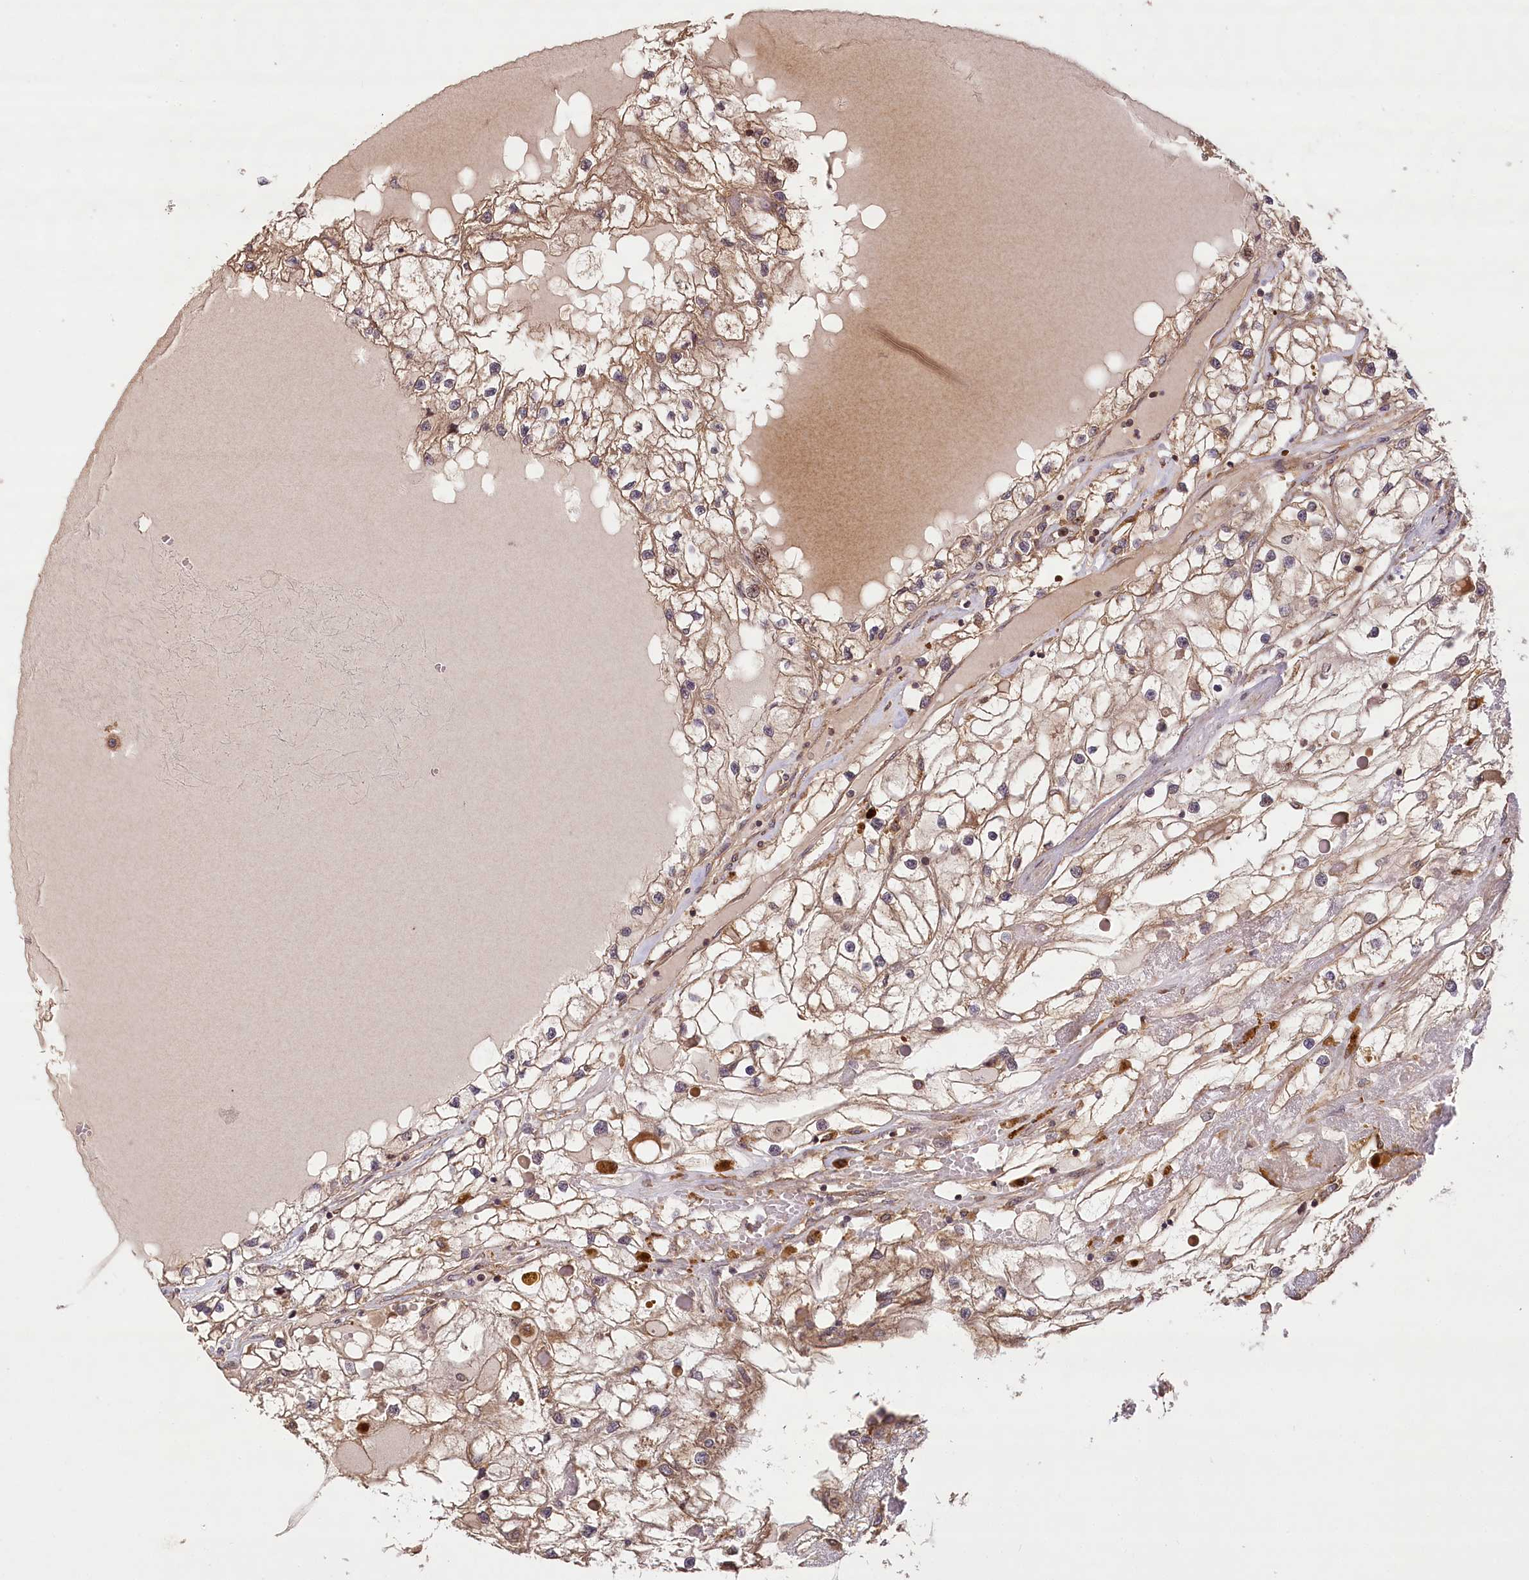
{"staining": {"intensity": "moderate", "quantity": ">75%", "location": "cytoplasmic/membranous"}, "tissue": "renal cancer", "cell_type": "Tumor cells", "image_type": "cancer", "snomed": [{"axis": "morphology", "description": "Adenocarcinoma, NOS"}, {"axis": "topography", "description": "Kidney"}], "caption": "Immunohistochemical staining of renal cancer exhibits moderate cytoplasmic/membranous protein expression in approximately >75% of tumor cells. The staining is performed using DAB (3,3'-diaminobenzidine) brown chromogen to label protein expression. The nuclei are counter-stained blue using hematoxylin.", "gene": "LSS", "patient": {"sex": "male", "age": 68}}